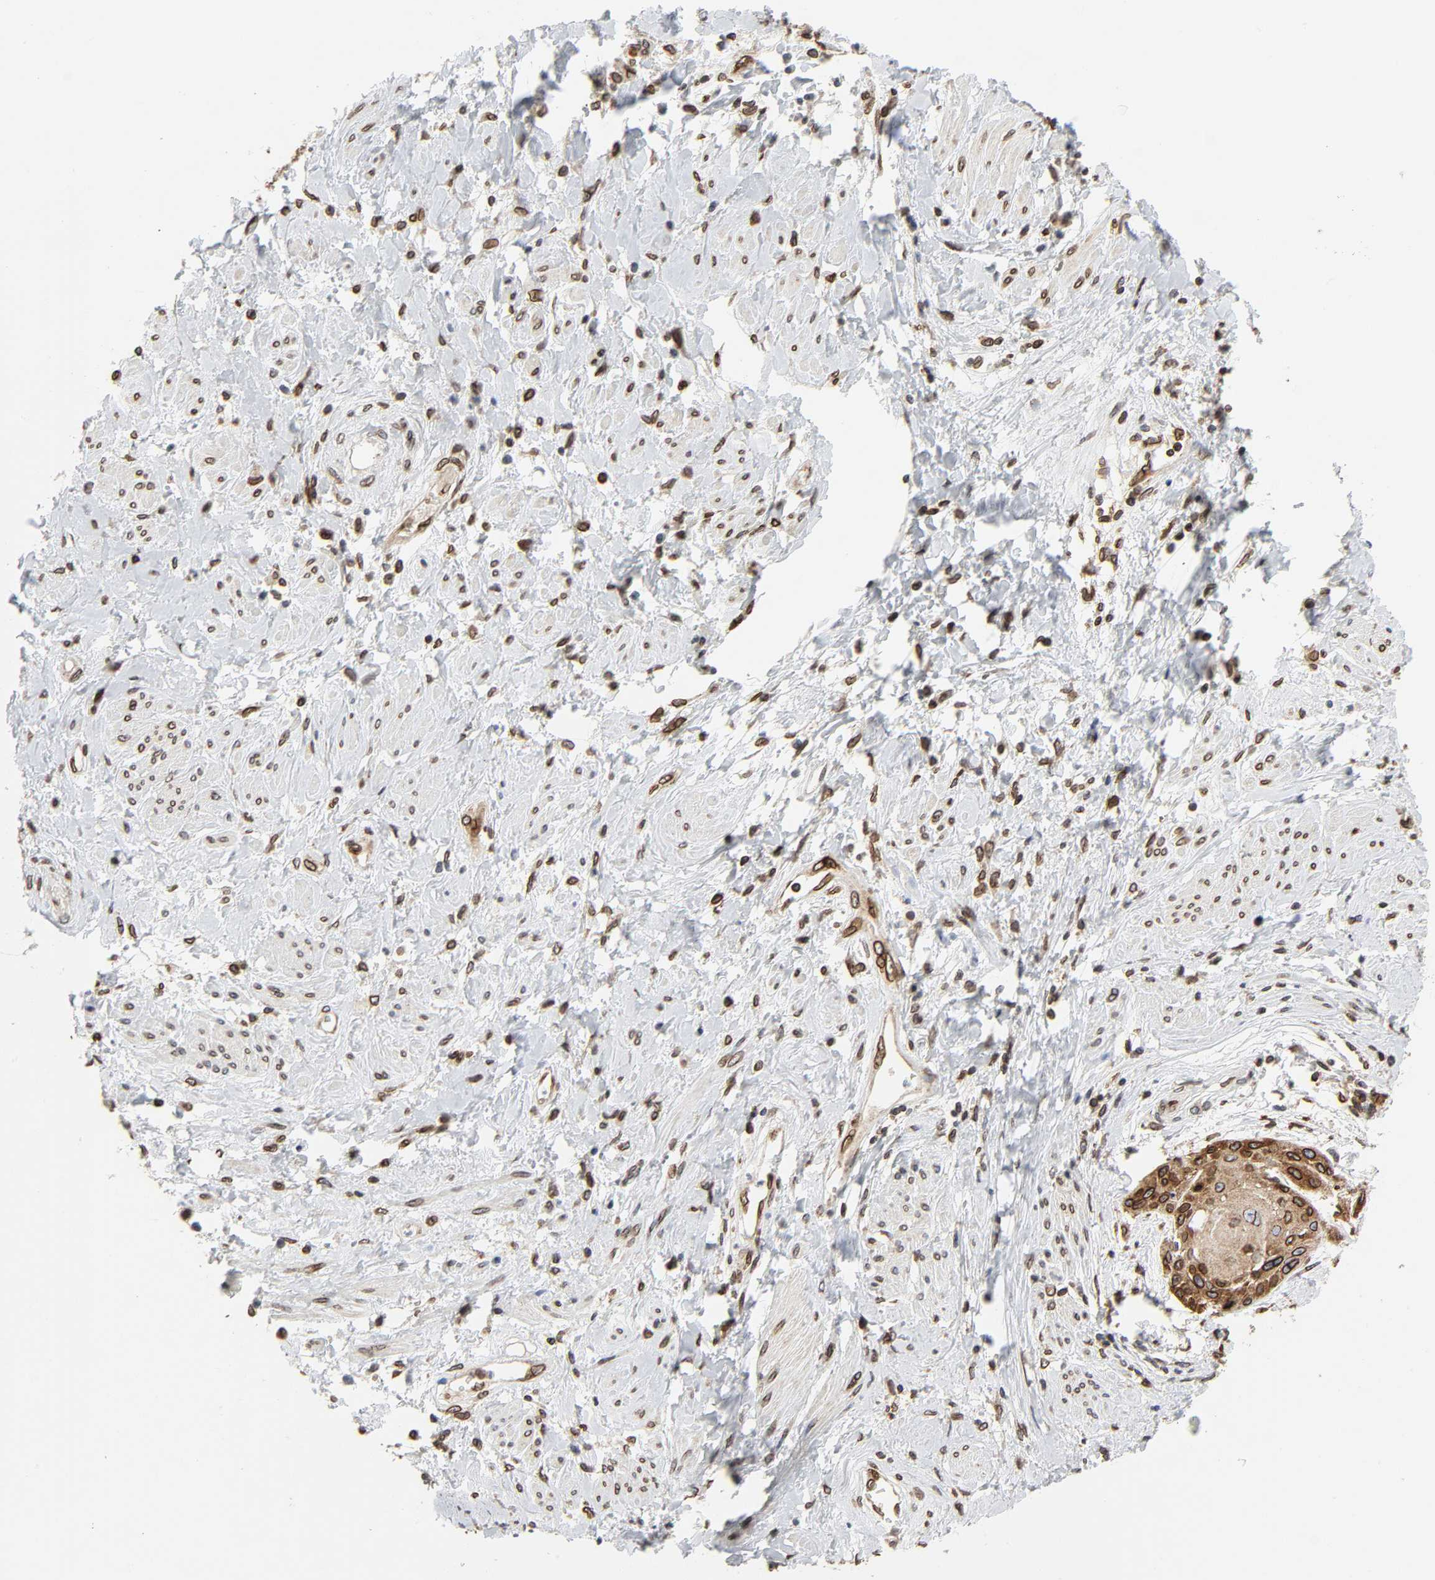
{"staining": {"intensity": "strong", "quantity": ">75%", "location": "cytoplasmic/membranous,nuclear"}, "tissue": "cervical cancer", "cell_type": "Tumor cells", "image_type": "cancer", "snomed": [{"axis": "morphology", "description": "Squamous cell carcinoma, NOS"}, {"axis": "topography", "description": "Cervix"}], "caption": "This is an image of immunohistochemistry staining of squamous cell carcinoma (cervical), which shows strong positivity in the cytoplasmic/membranous and nuclear of tumor cells.", "gene": "RANGAP1", "patient": {"sex": "female", "age": 57}}